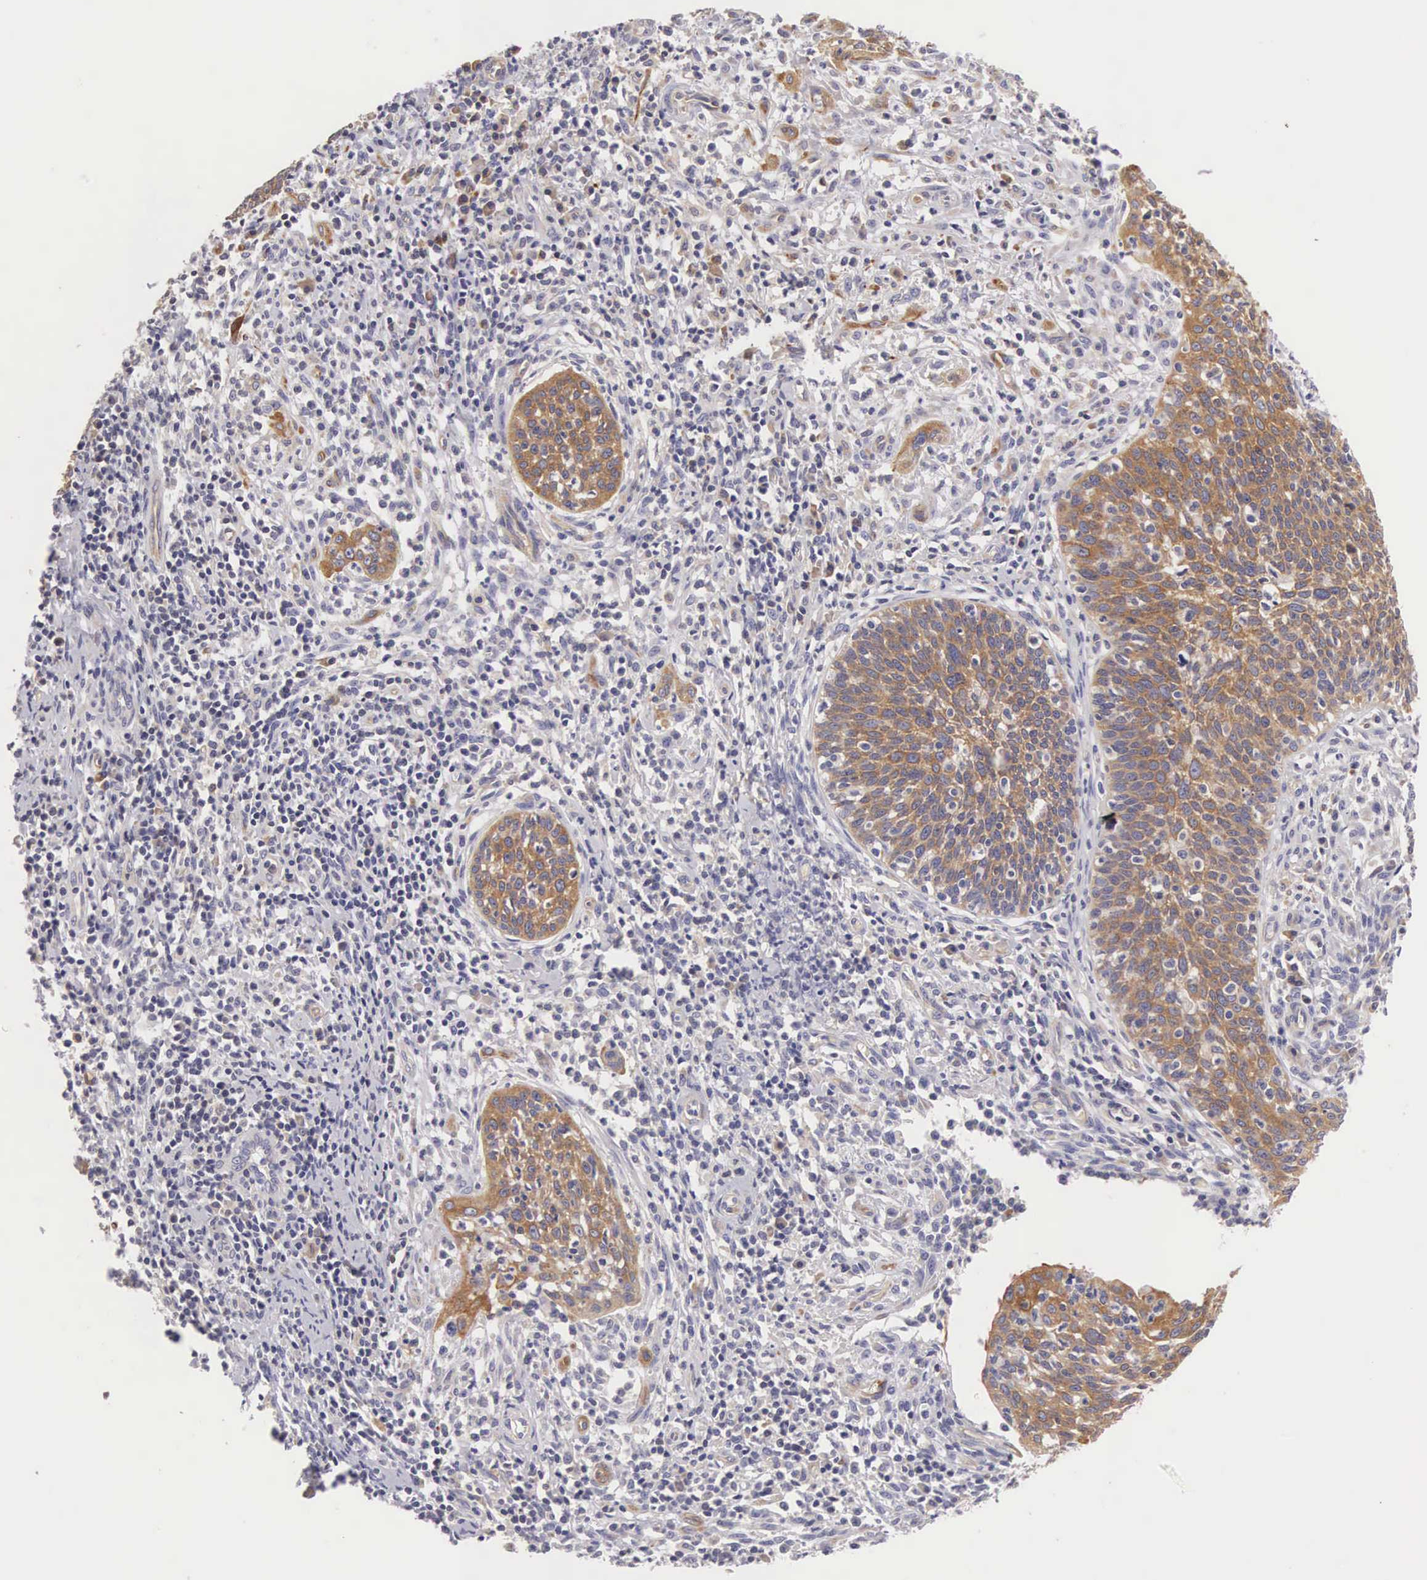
{"staining": {"intensity": "moderate", "quantity": ">75%", "location": "cytoplasmic/membranous"}, "tissue": "cervical cancer", "cell_type": "Tumor cells", "image_type": "cancer", "snomed": [{"axis": "morphology", "description": "Squamous cell carcinoma, NOS"}, {"axis": "topography", "description": "Cervix"}], "caption": "IHC staining of squamous cell carcinoma (cervical), which exhibits medium levels of moderate cytoplasmic/membranous positivity in about >75% of tumor cells indicating moderate cytoplasmic/membranous protein staining. The staining was performed using DAB (3,3'-diaminobenzidine) (brown) for protein detection and nuclei were counterstained in hematoxylin (blue).", "gene": "OSBPL3", "patient": {"sex": "female", "age": 41}}